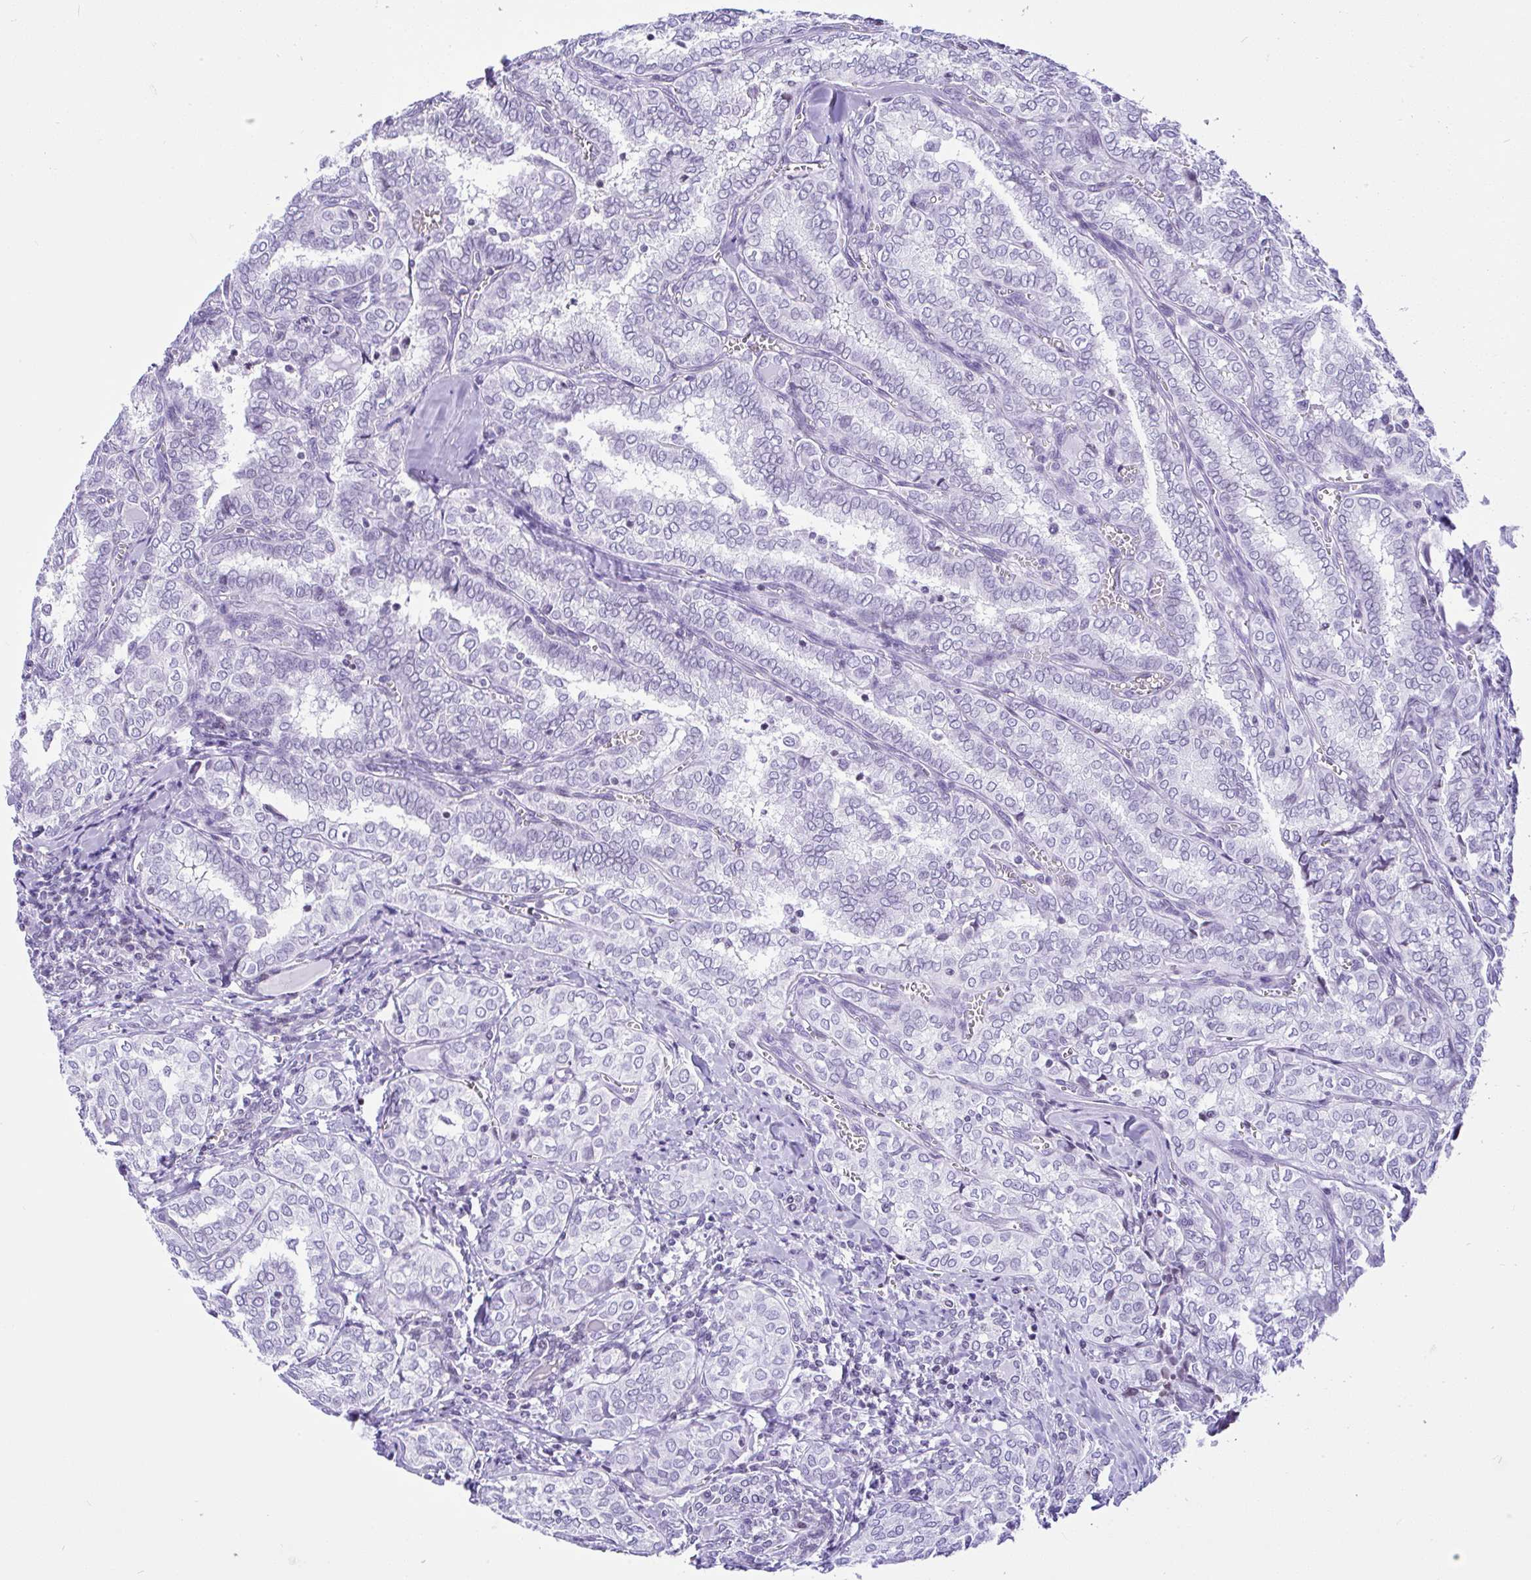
{"staining": {"intensity": "negative", "quantity": "none", "location": "none"}, "tissue": "thyroid cancer", "cell_type": "Tumor cells", "image_type": "cancer", "snomed": [{"axis": "morphology", "description": "Papillary adenocarcinoma, NOS"}, {"axis": "topography", "description": "Thyroid gland"}], "caption": "Thyroid cancer (papillary adenocarcinoma) was stained to show a protein in brown. There is no significant expression in tumor cells. (Brightfield microscopy of DAB (3,3'-diaminobenzidine) immunohistochemistry at high magnification).", "gene": "KRT27", "patient": {"sex": "female", "age": 30}}